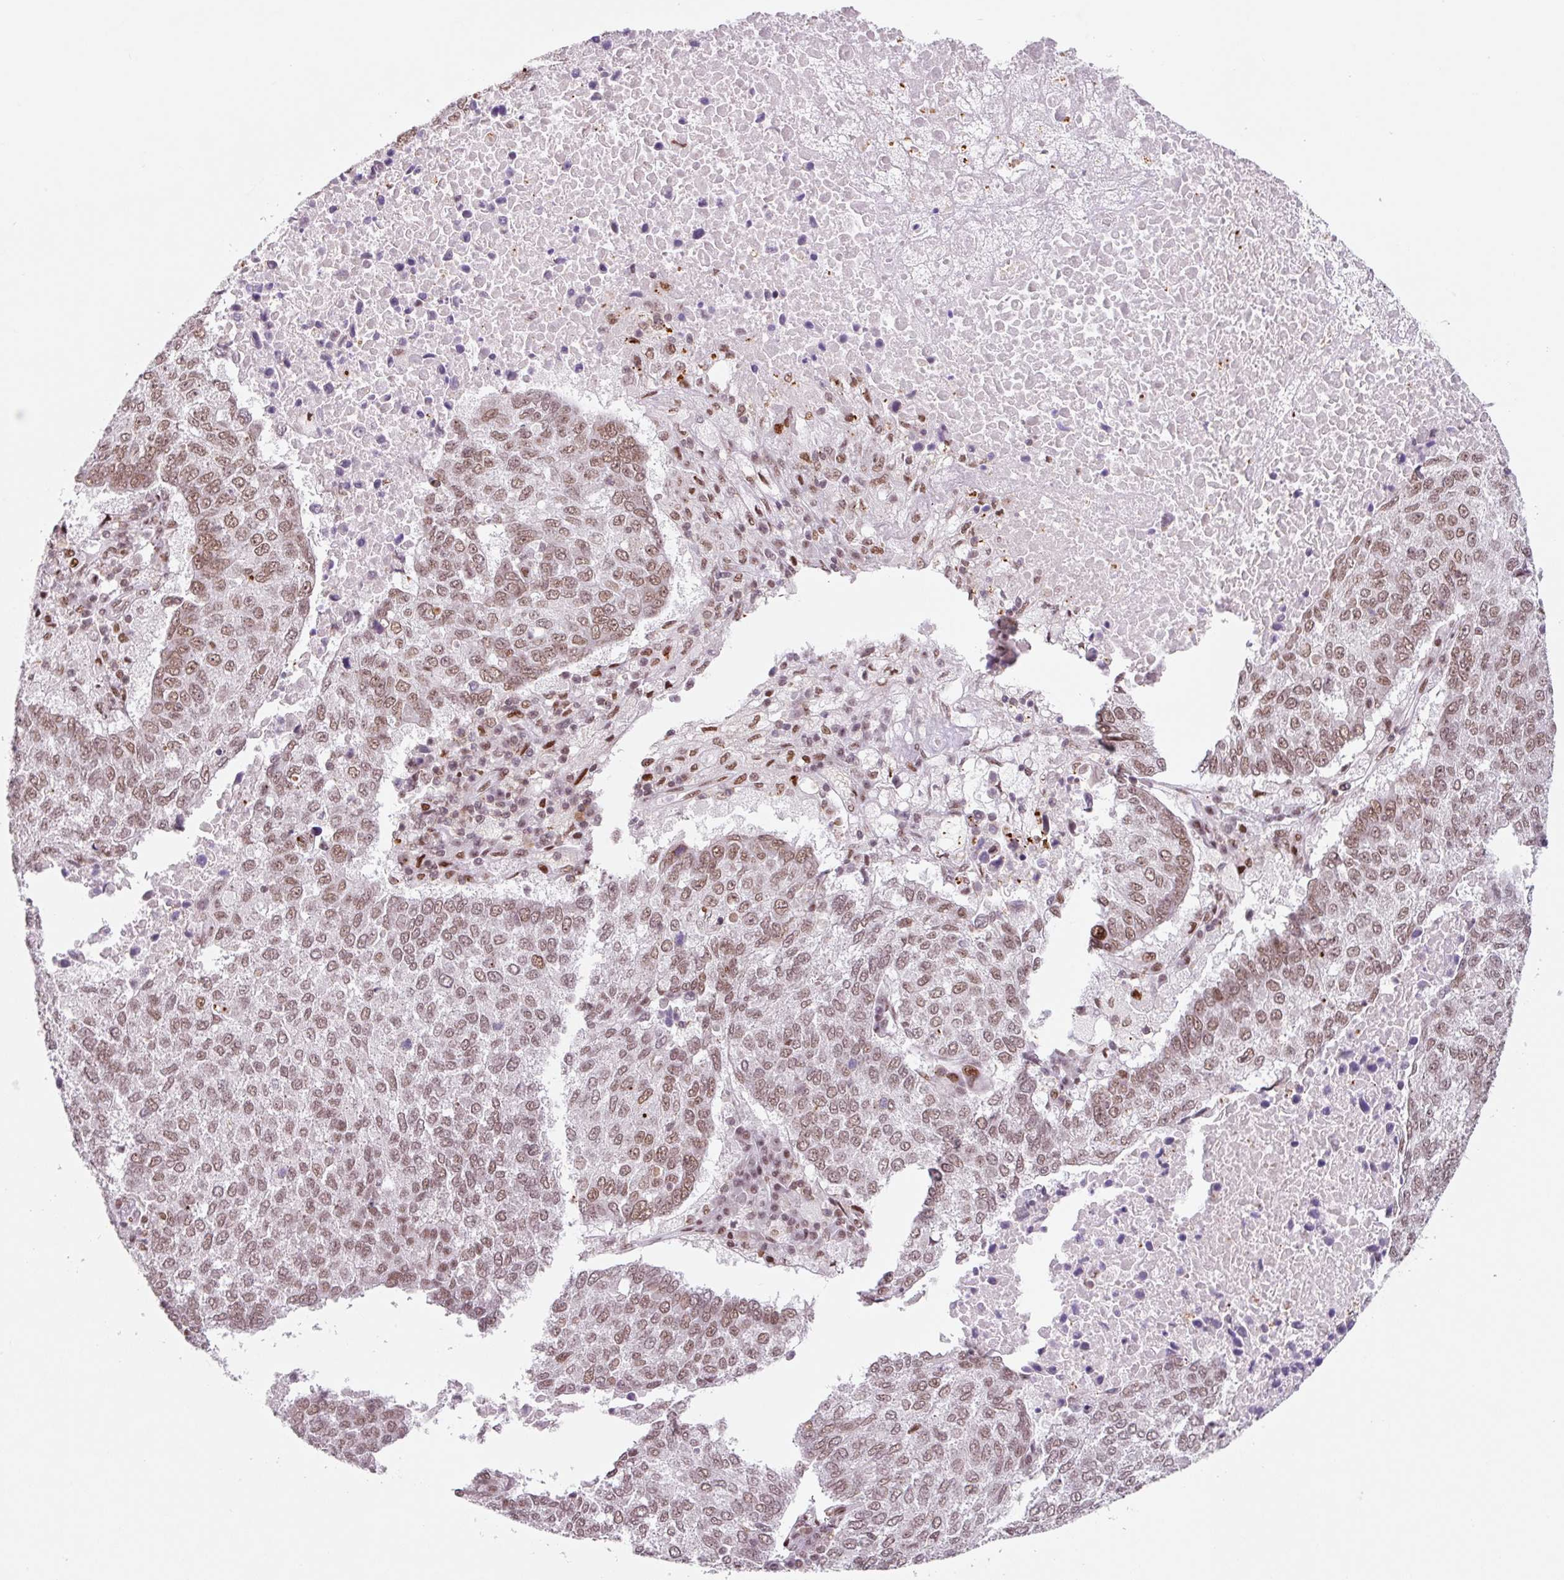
{"staining": {"intensity": "moderate", "quantity": ">75%", "location": "nuclear"}, "tissue": "lung cancer", "cell_type": "Tumor cells", "image_type": "cancer", "snomed": [{"axis": "morphology", "description": "Squamous cell carcinoma, NOS"}, {"axis": "topography", "description": "Lung"}], "caption": "Protein expression analysis of lung cancer (squamous cell carcinoma) displays moderate nuclear expression in about >75% of tumor cells. (DAB (3,3'-diaminobenzidine) = brown stain, brightfield microscopy at high magnification).", "gene": "CCNL2", "patient": {"sex": "male", "age": 73}}